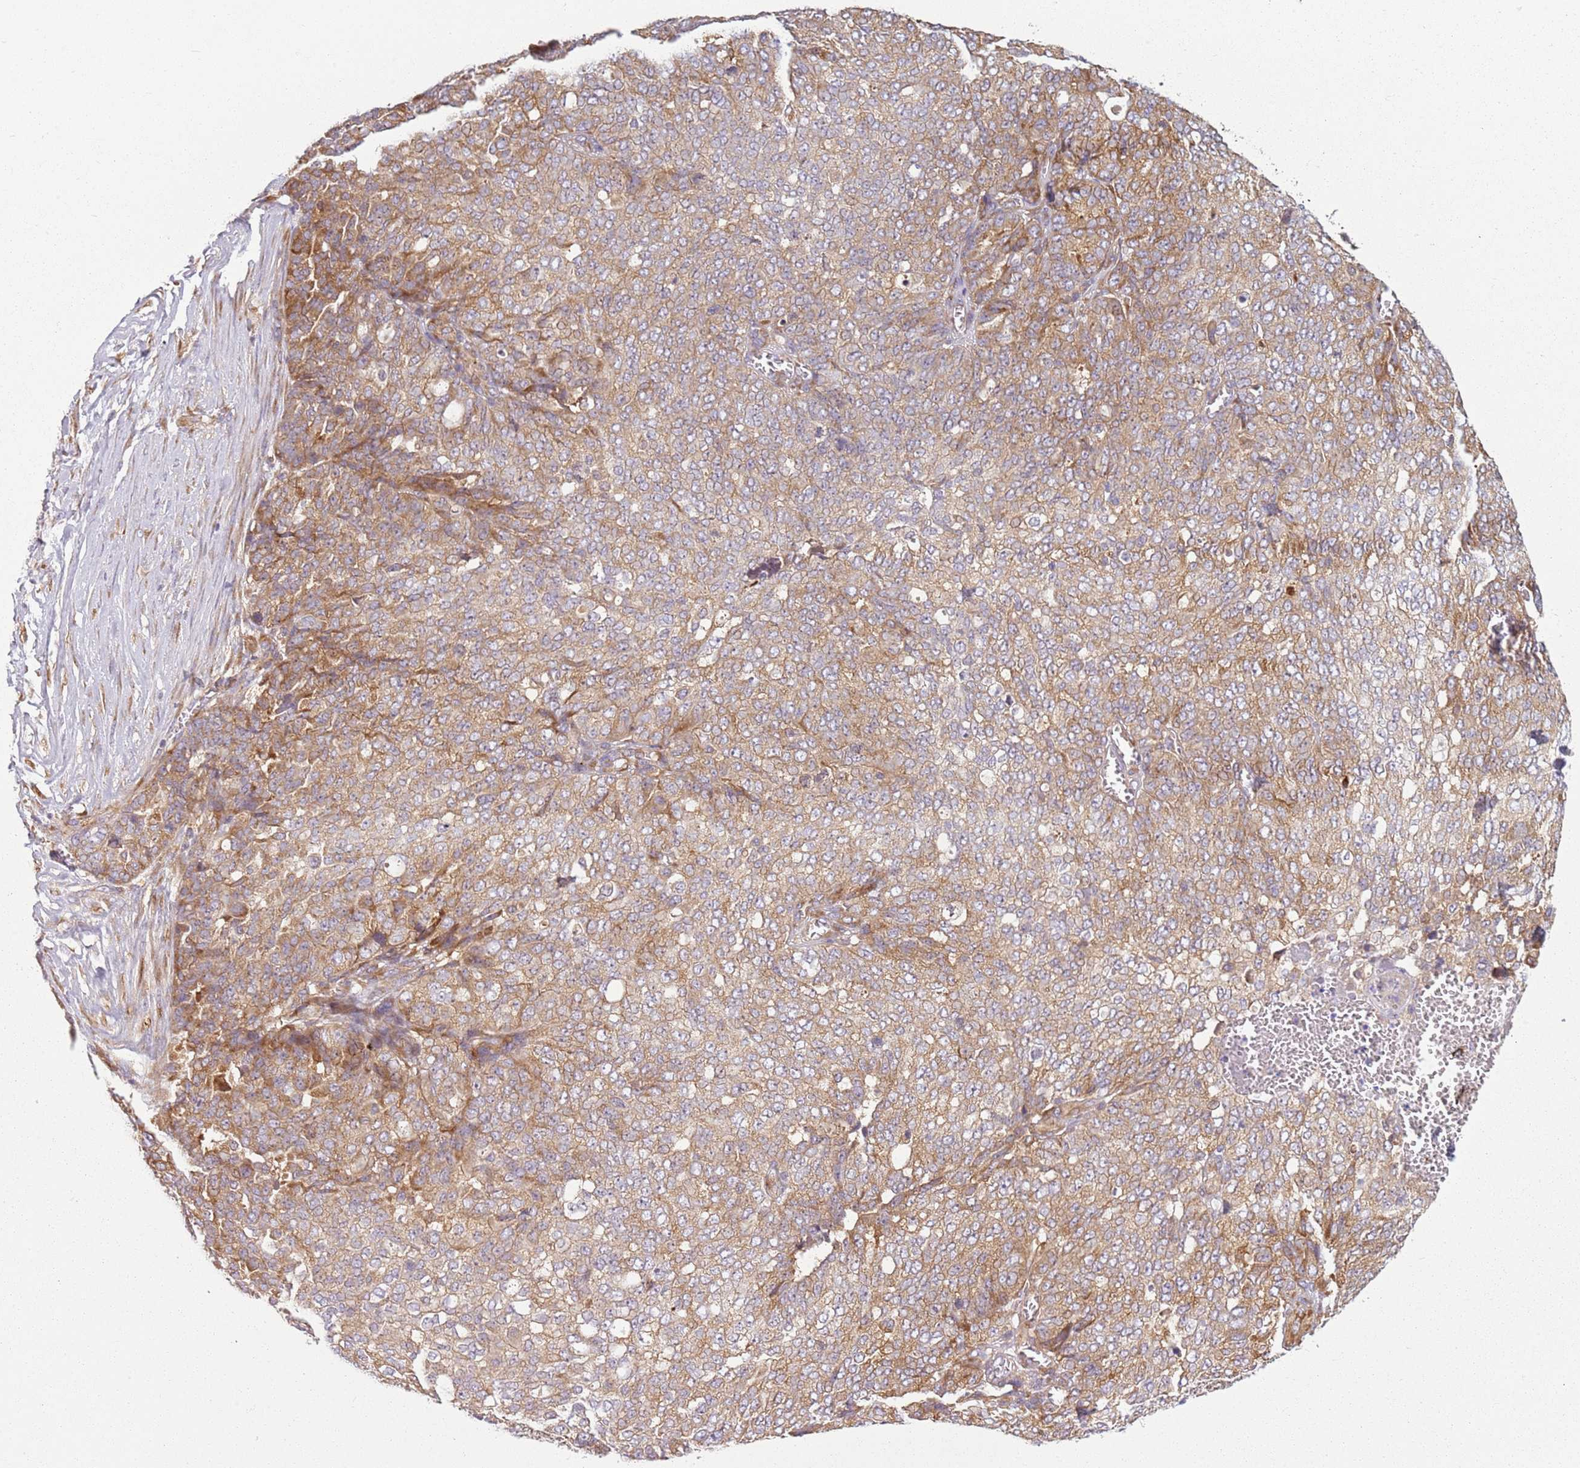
{"staining": {"intensity": "moderate", "quantity": "25%-75%", "location": "cytoplasmic/membranous"}, "tissue": "ovarian cancer", "cell_type": "Tumor cells", "image_type": "cancer", "snomed": [{"axis": "morphology", "description": "Cystadenocarcinoma, serous, NOS"}, {"axis": "topography", "description": "Soft tissue"}, {"axis": "topography", "description": "Ovary"}], "caption": "This is a histology image of immunohistochemistry (IHC) staining of ovarian serous cystadenocarcinoma, which shows moderate staining in the cytoplasmic/membranous of tumor cells.", "gene": "RPS28", "patient": {"sex": "female", "age": 57}}